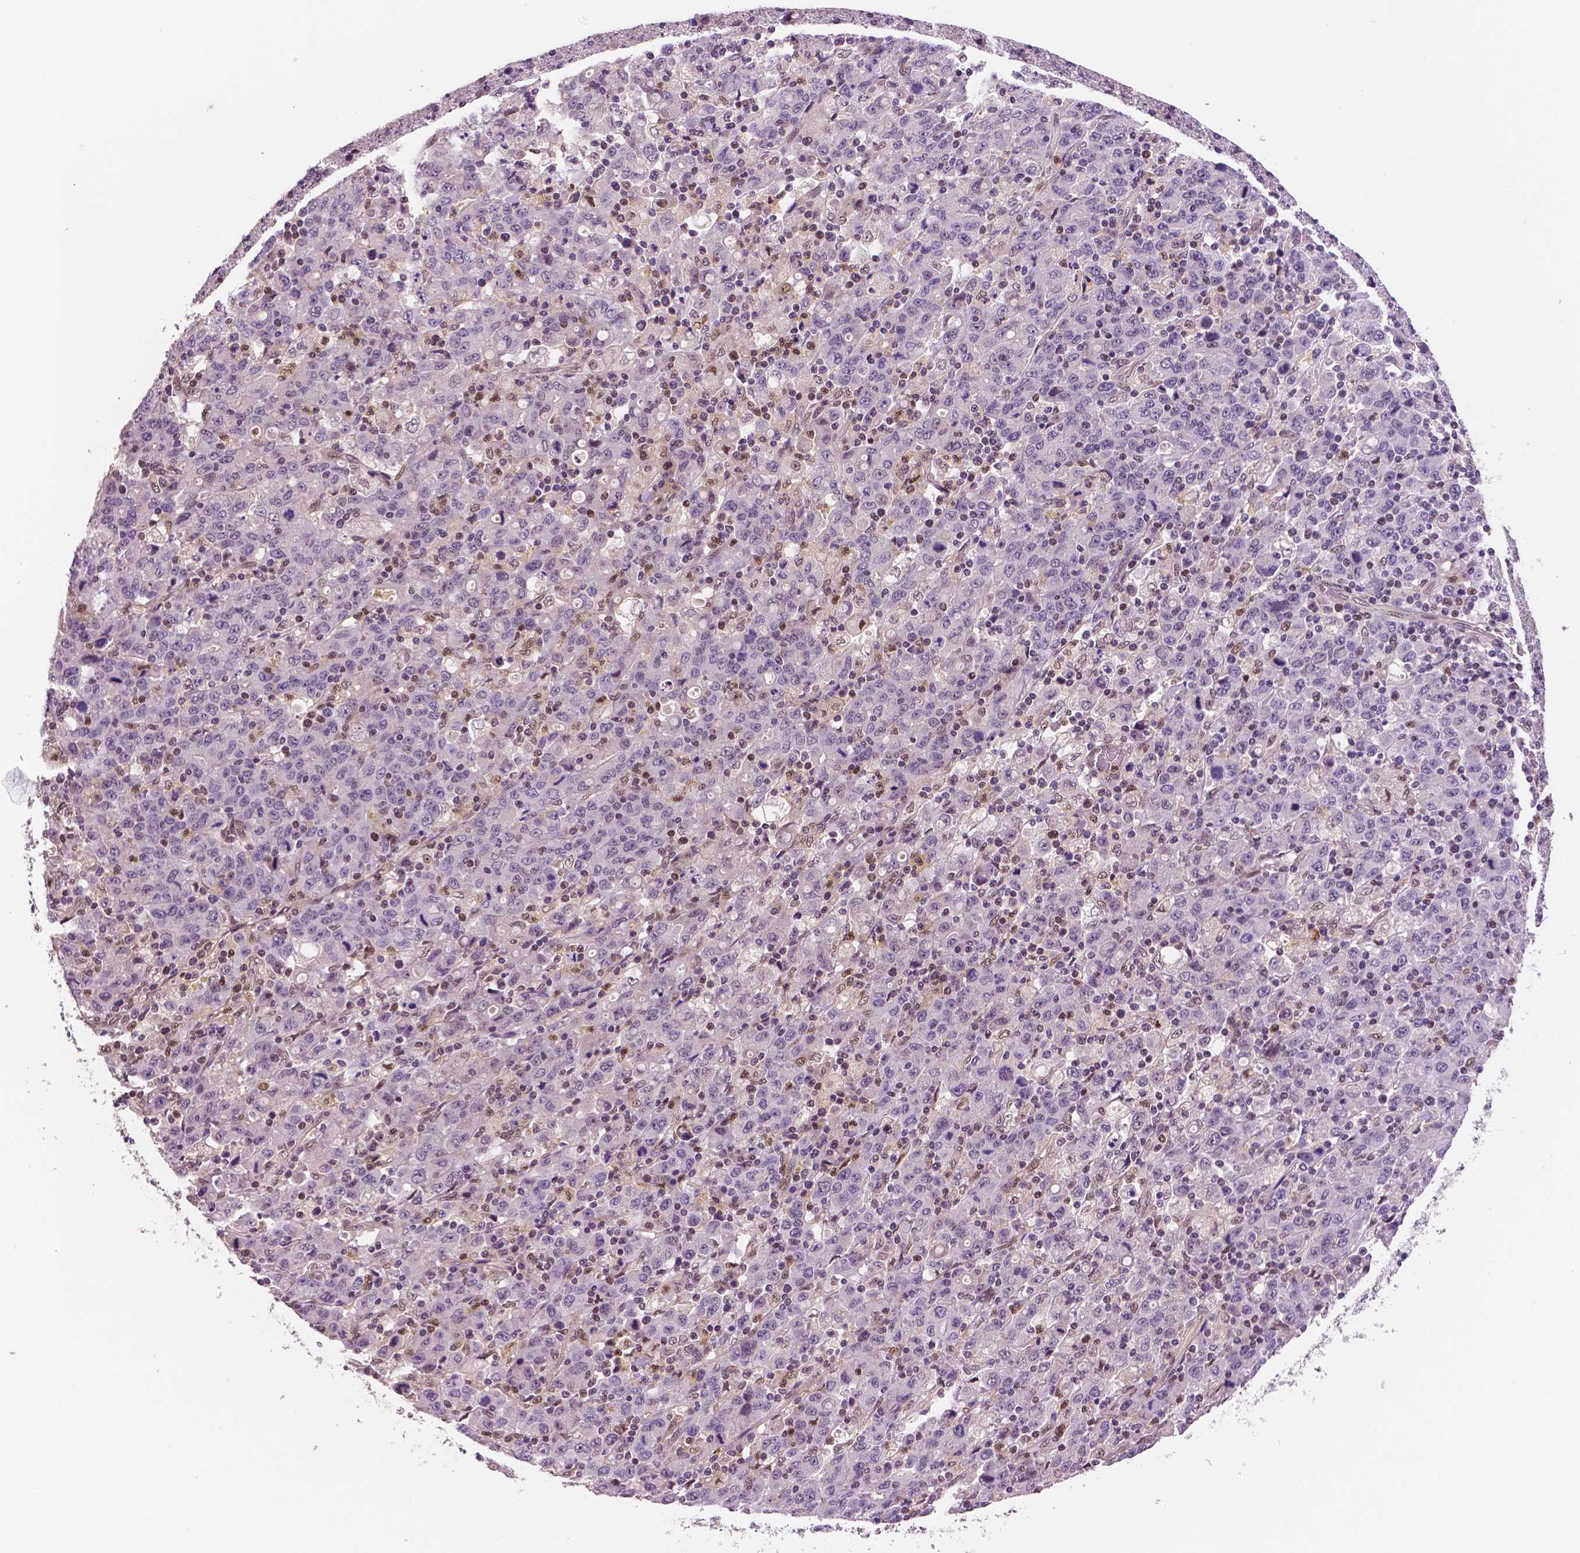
{"staining": {"intensity": "negative", "quantity": "none", "location": "none"}, "tissue": "stomach cancer", "cell_type": "Tumor cells", "image_type": "cancer", "snomed": [{"axis": "morphology", "description": "Adenocarcinoma, NOS"}, {"axis": "topography", "description": "Stomach, upper"}], "caption": "High magnification brightfield microscopy of adenocarcinoma (stomach) stained with DAB (brown) and counterstained with hematoxylin (blue): tumor cells show no significant staining. (Stains: DAB immunohistochemistry (IHC) with hematoxylin counter stain, Microscopy: brightfield microscopy at high magnification).", "gene": "STAT3", "patient": {"sex": "male", "age": 69}}